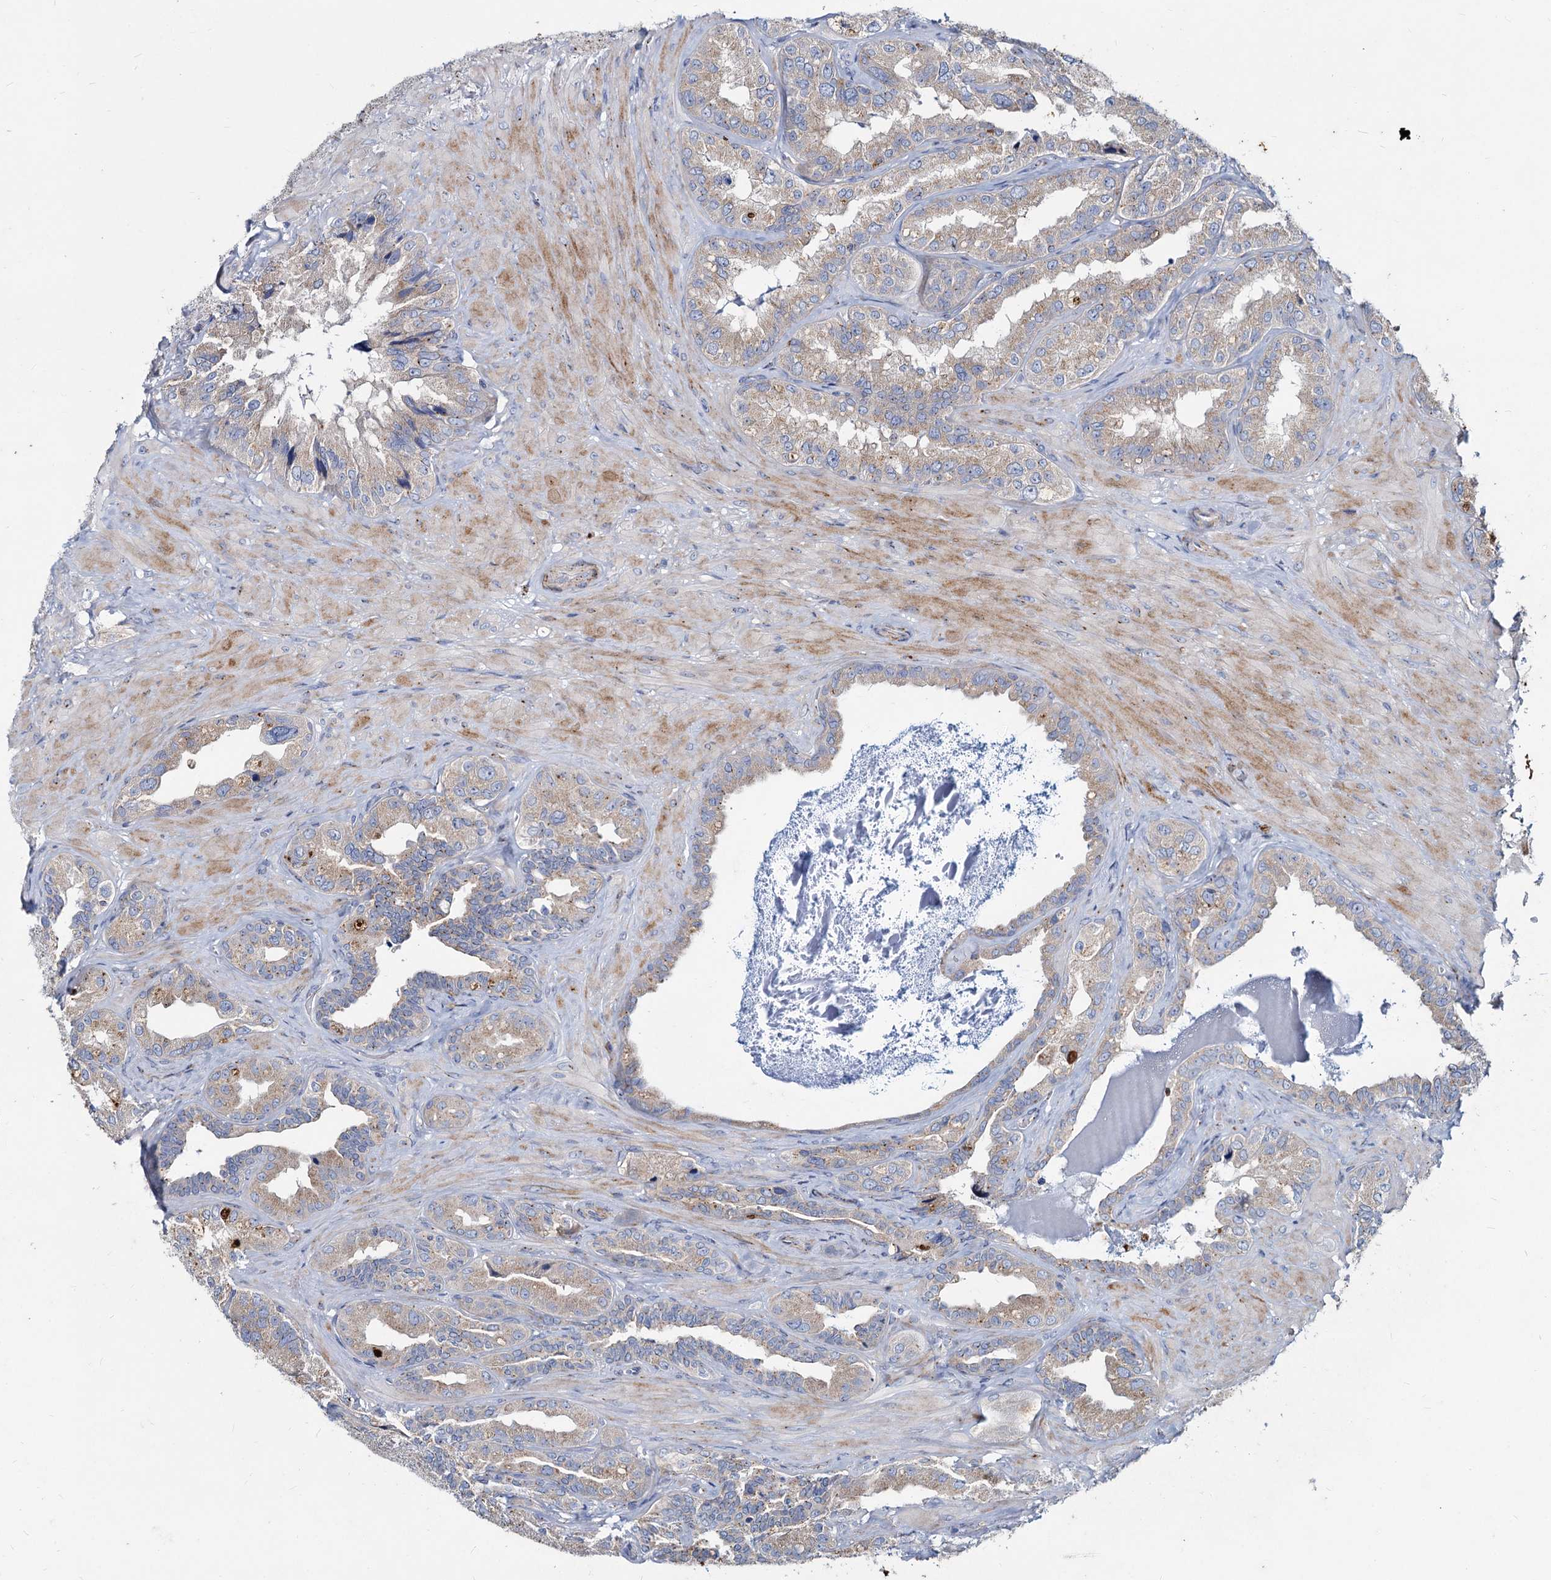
{"staining": {"intensity": "weak", "quantity": "<25%", "location": "cytoplasmic/membranous"}, "tissue": "seminal vesicle", "cell_type": "Glandular cells", "image_type": "normal", "snomed": [{"axis": "morphology", "description": "Normal tissue, NOS"}, {"axis": "topography", "description": "Seminal veicle"}, {"axis": "topography", "description": "Peripheral nerve tissue"}], "caption": "The micrograph displays no significant positivity in glandular cells of seminal vesicle.", "gene": "AGBL4", "patient": {"sex": "male", "age": 67}}